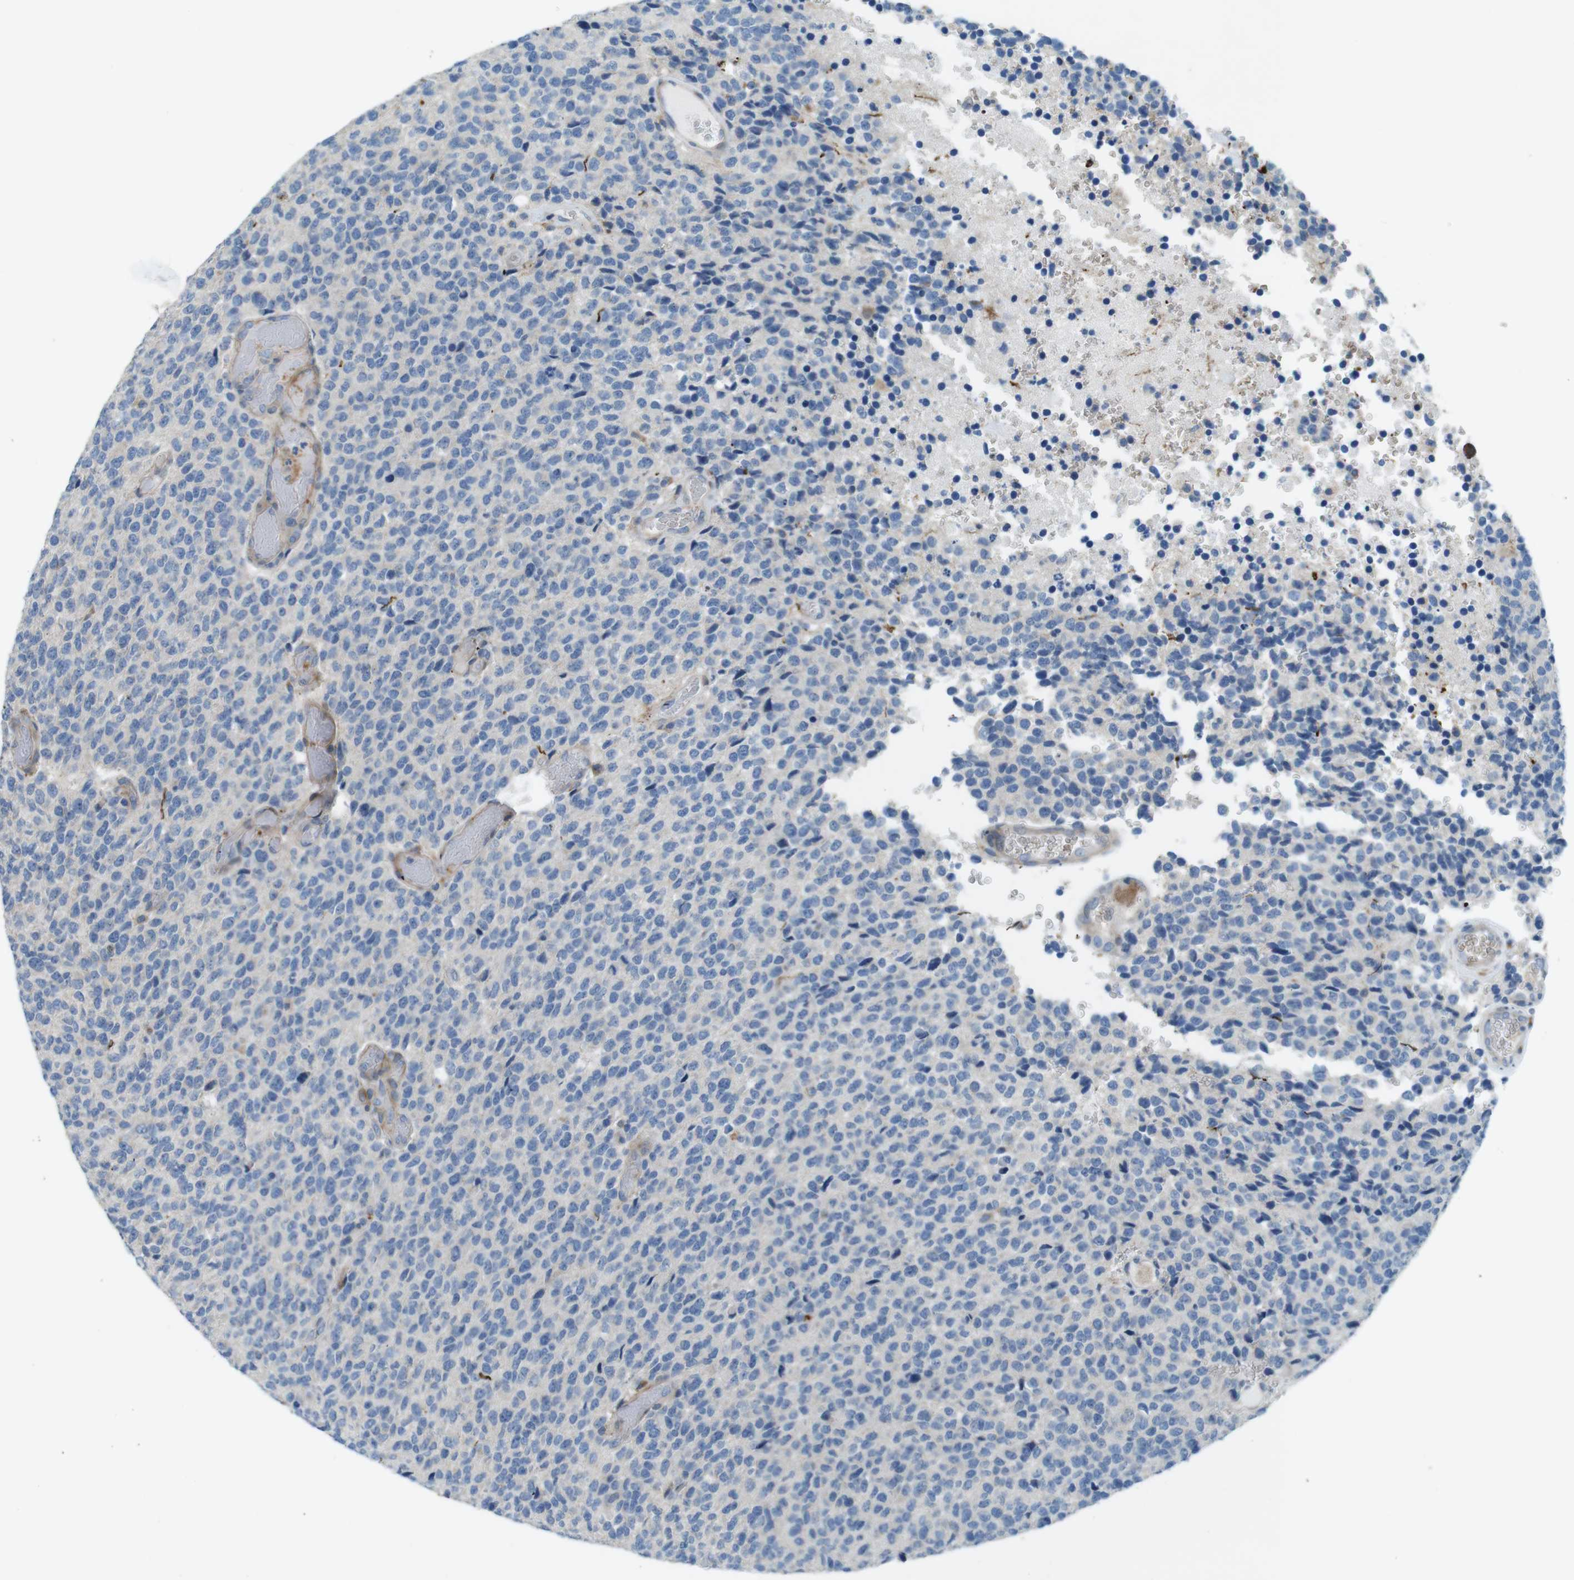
{"staining": {"intensity": "negative", "quantity": "none", "location": "none"}, "tissue": "glioma", "cell_type": "Tumor cells", "image_type": "cancer", "snomed": [{"axis": "morphology", "description": "Glioma, malignant, High grade"}, {"axis": "topography", "description": "pancreas cauda"}], "caption": "DAB immunohistochemical staining of malignant glioma (high-grade) reveals no significant staining in tumor cells.", "gene": "TYW1", "patient": {"sex": "male", "age": 60}}